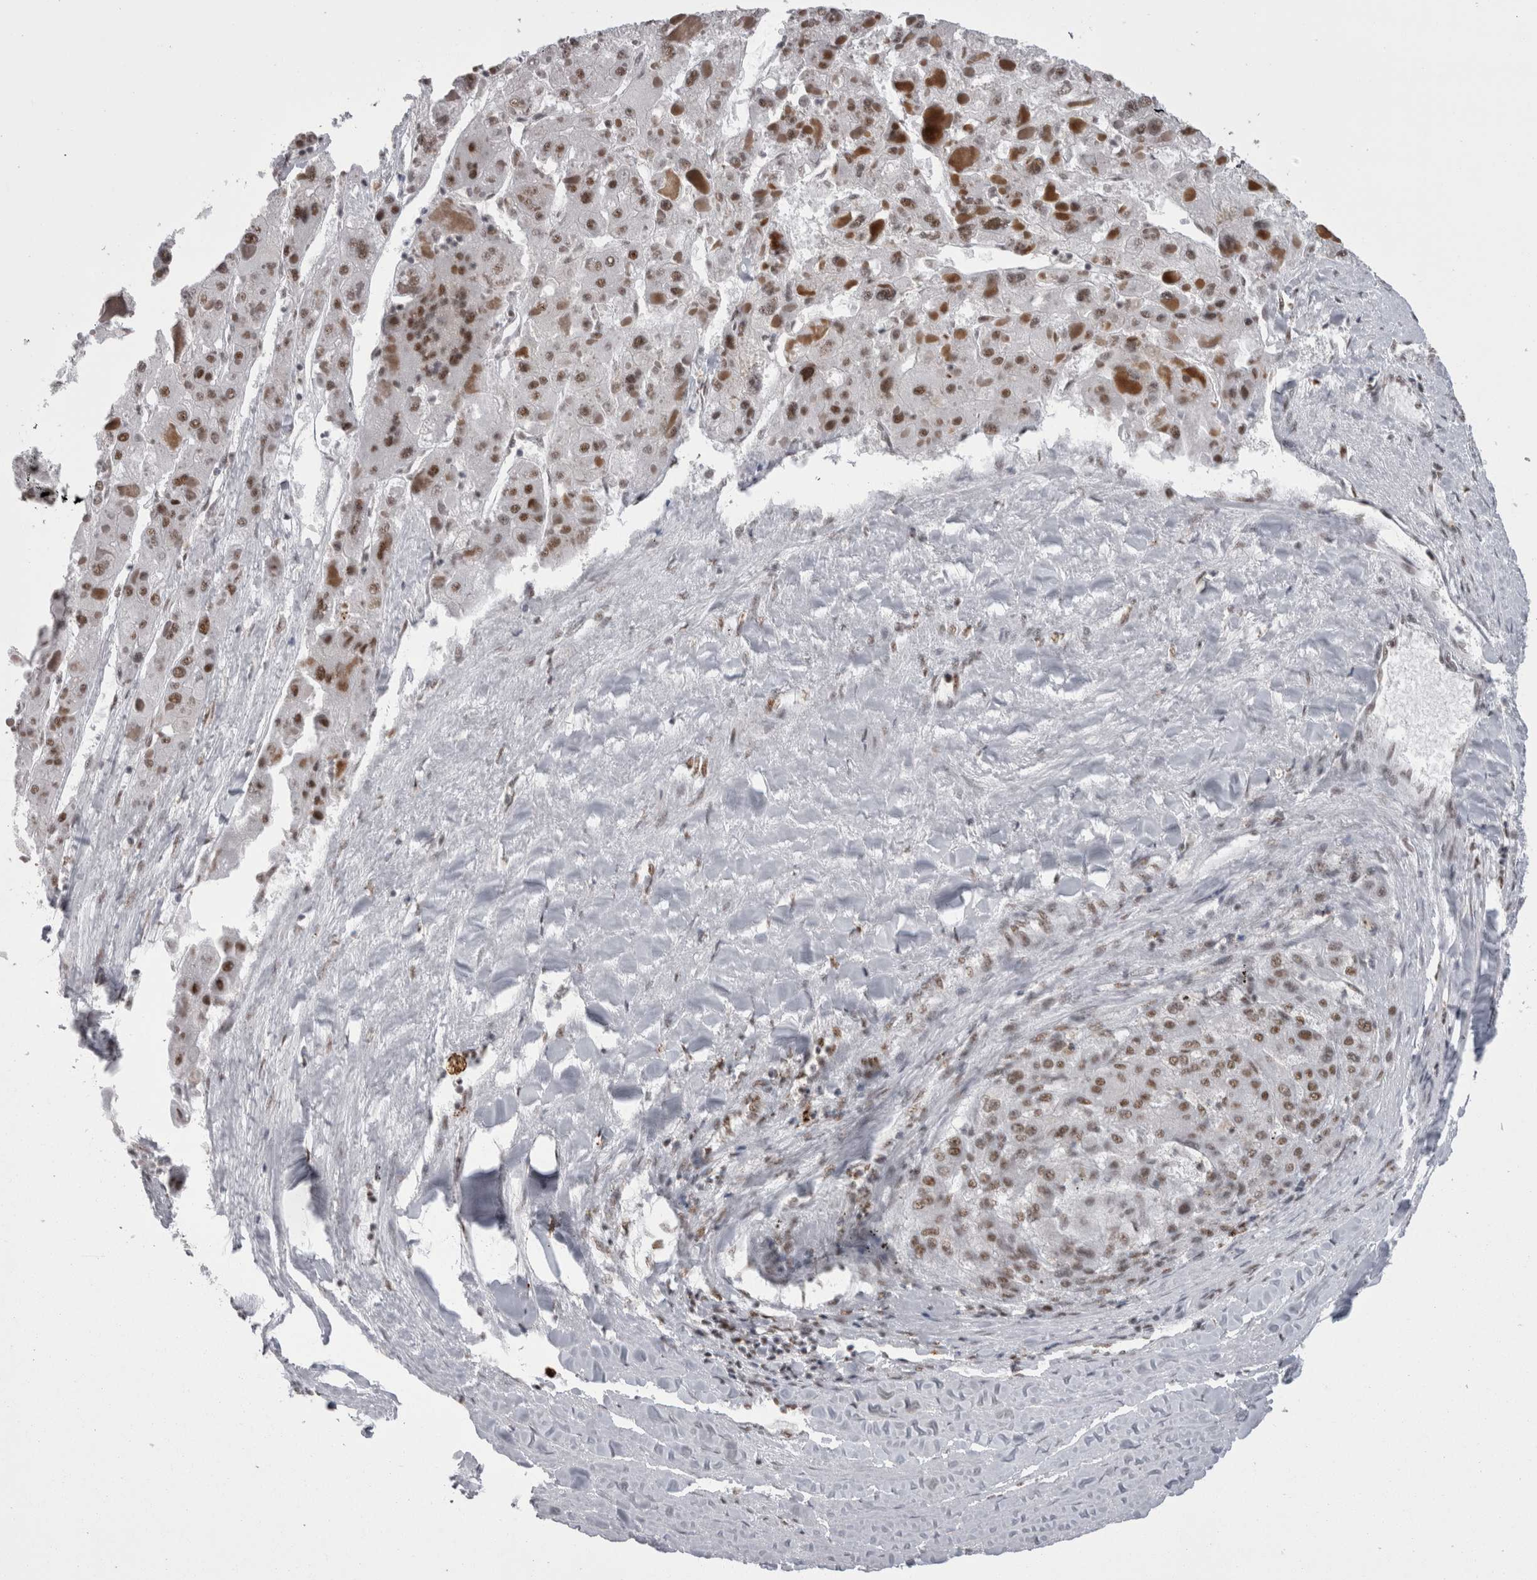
{"staining": {"intensity": "weak", "quantity": ">75%", "location": "nuclear"}, "tissue": "liver cancer", "cell_type": "Tumor cells", "image_type": "cancer", "snomed": [{"axis": "morphology", "description": "Carcinoma, Hepatocellular, NOS"}, {"axis": "topography", "description": "Liver"}], "caption": "A photomicrograph of liver cancer (hepatocellular carcinoma) stained for a protein exhibits weak nuclear brown staining in tumor cells.", "gene": "SNRNP40", "patient": {"sex": "female", "age": 73}}